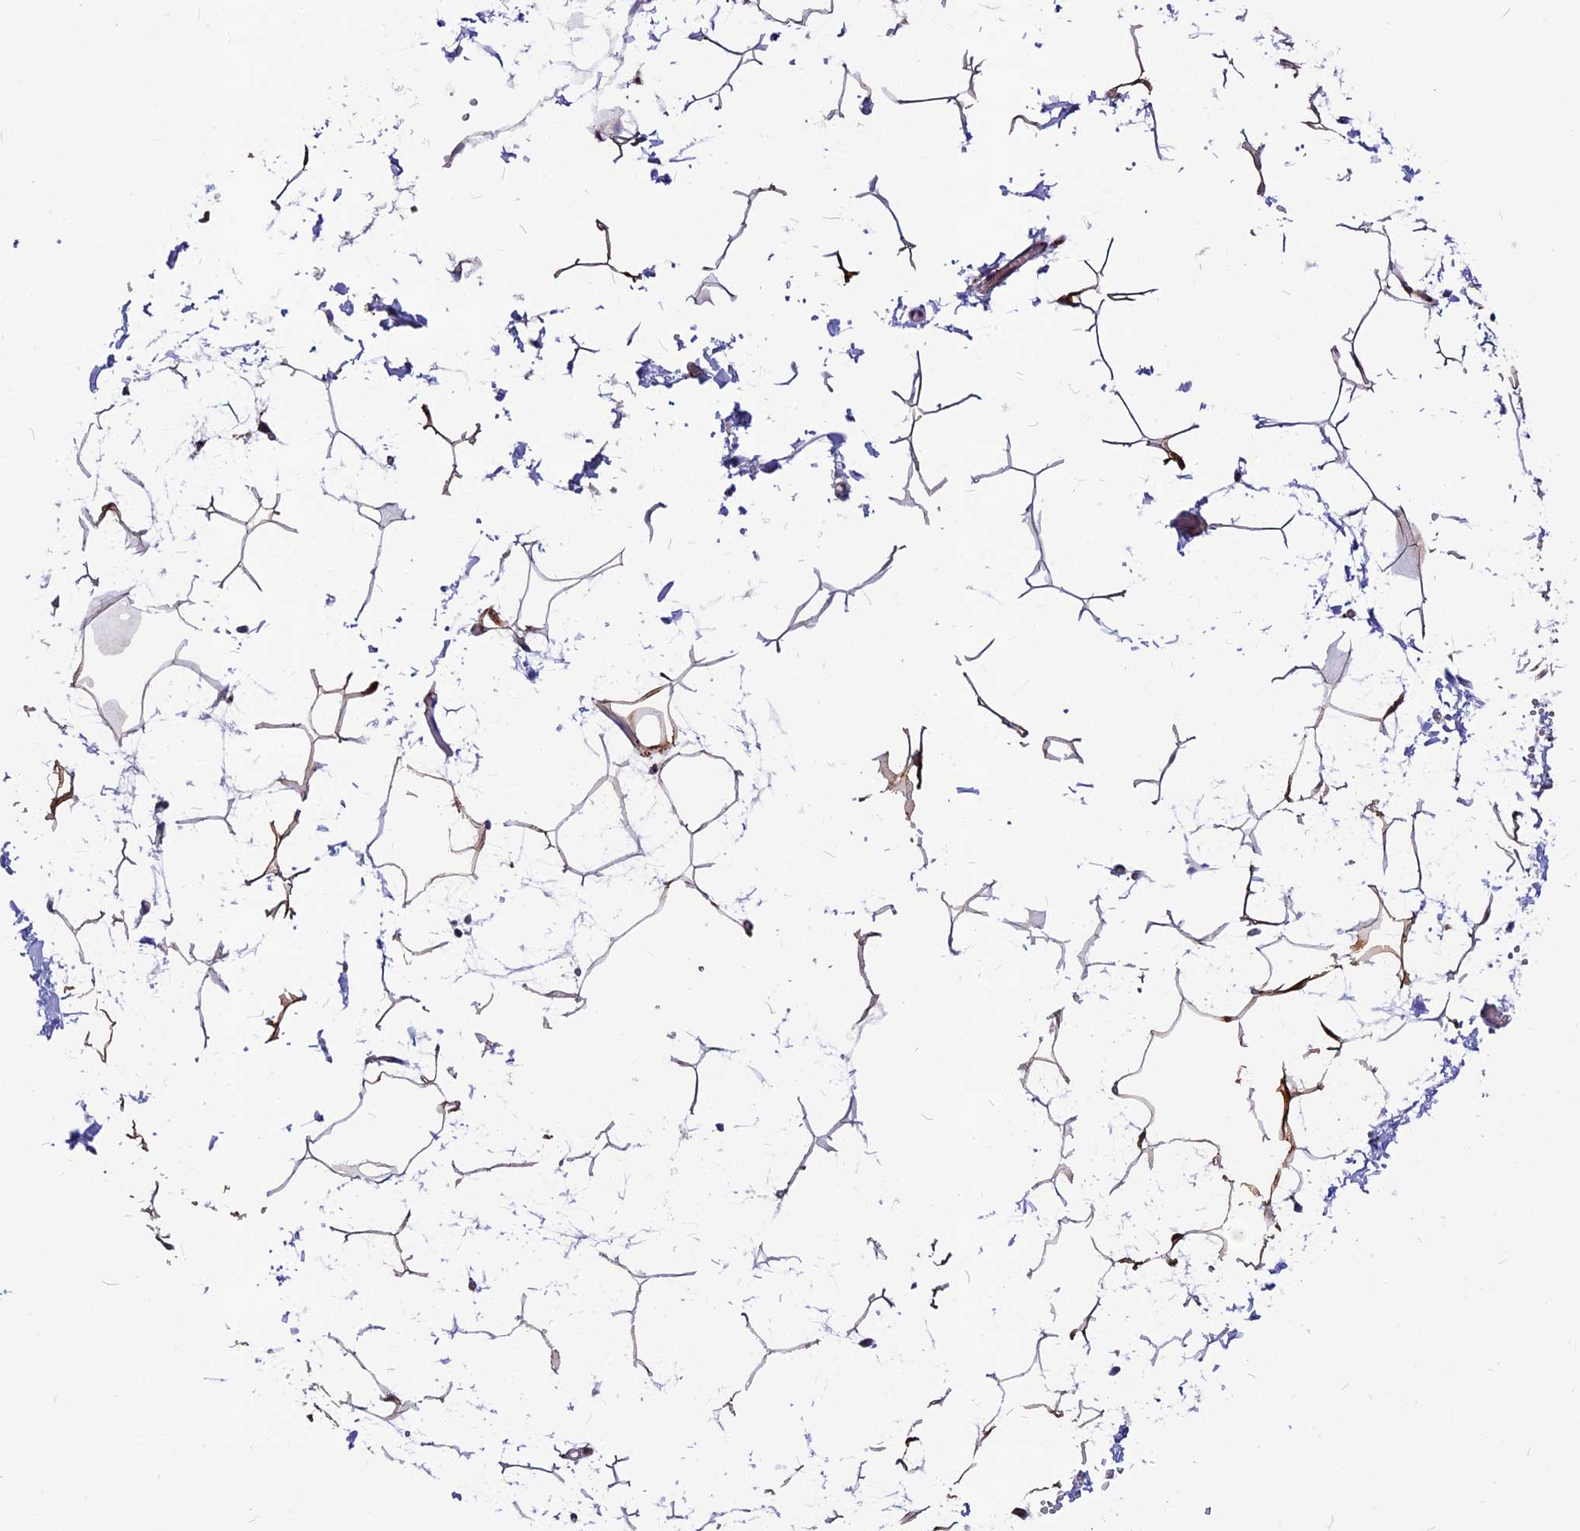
{"staining": {"intensity": "moderate", "quantity": "25%-75%", "location": "cytoplasmic/membranous"}, "tissue": "adipose tissue", "cell_type": "Adipocytes", "image_type": "normal", "snomed": [{"axis": "morphology", "description": "Normal tissue, NOS"}, {"axis": "topography", "description": "Gallbladder"}, {"axis": "topography", "description": "Peripheral nerve tissue"}], "caption": "Unremarkable adipose tissue exhibits moderate cytoplasmic/membranous expression in approximately 25%-75% of adipocytes (DAB (3,3'-diaminobenzidine) IHC, brown staining for protein, blue staining for nuclei)..", "gene": "THRSP", "patient": {"sex": "male", "age": 38}}